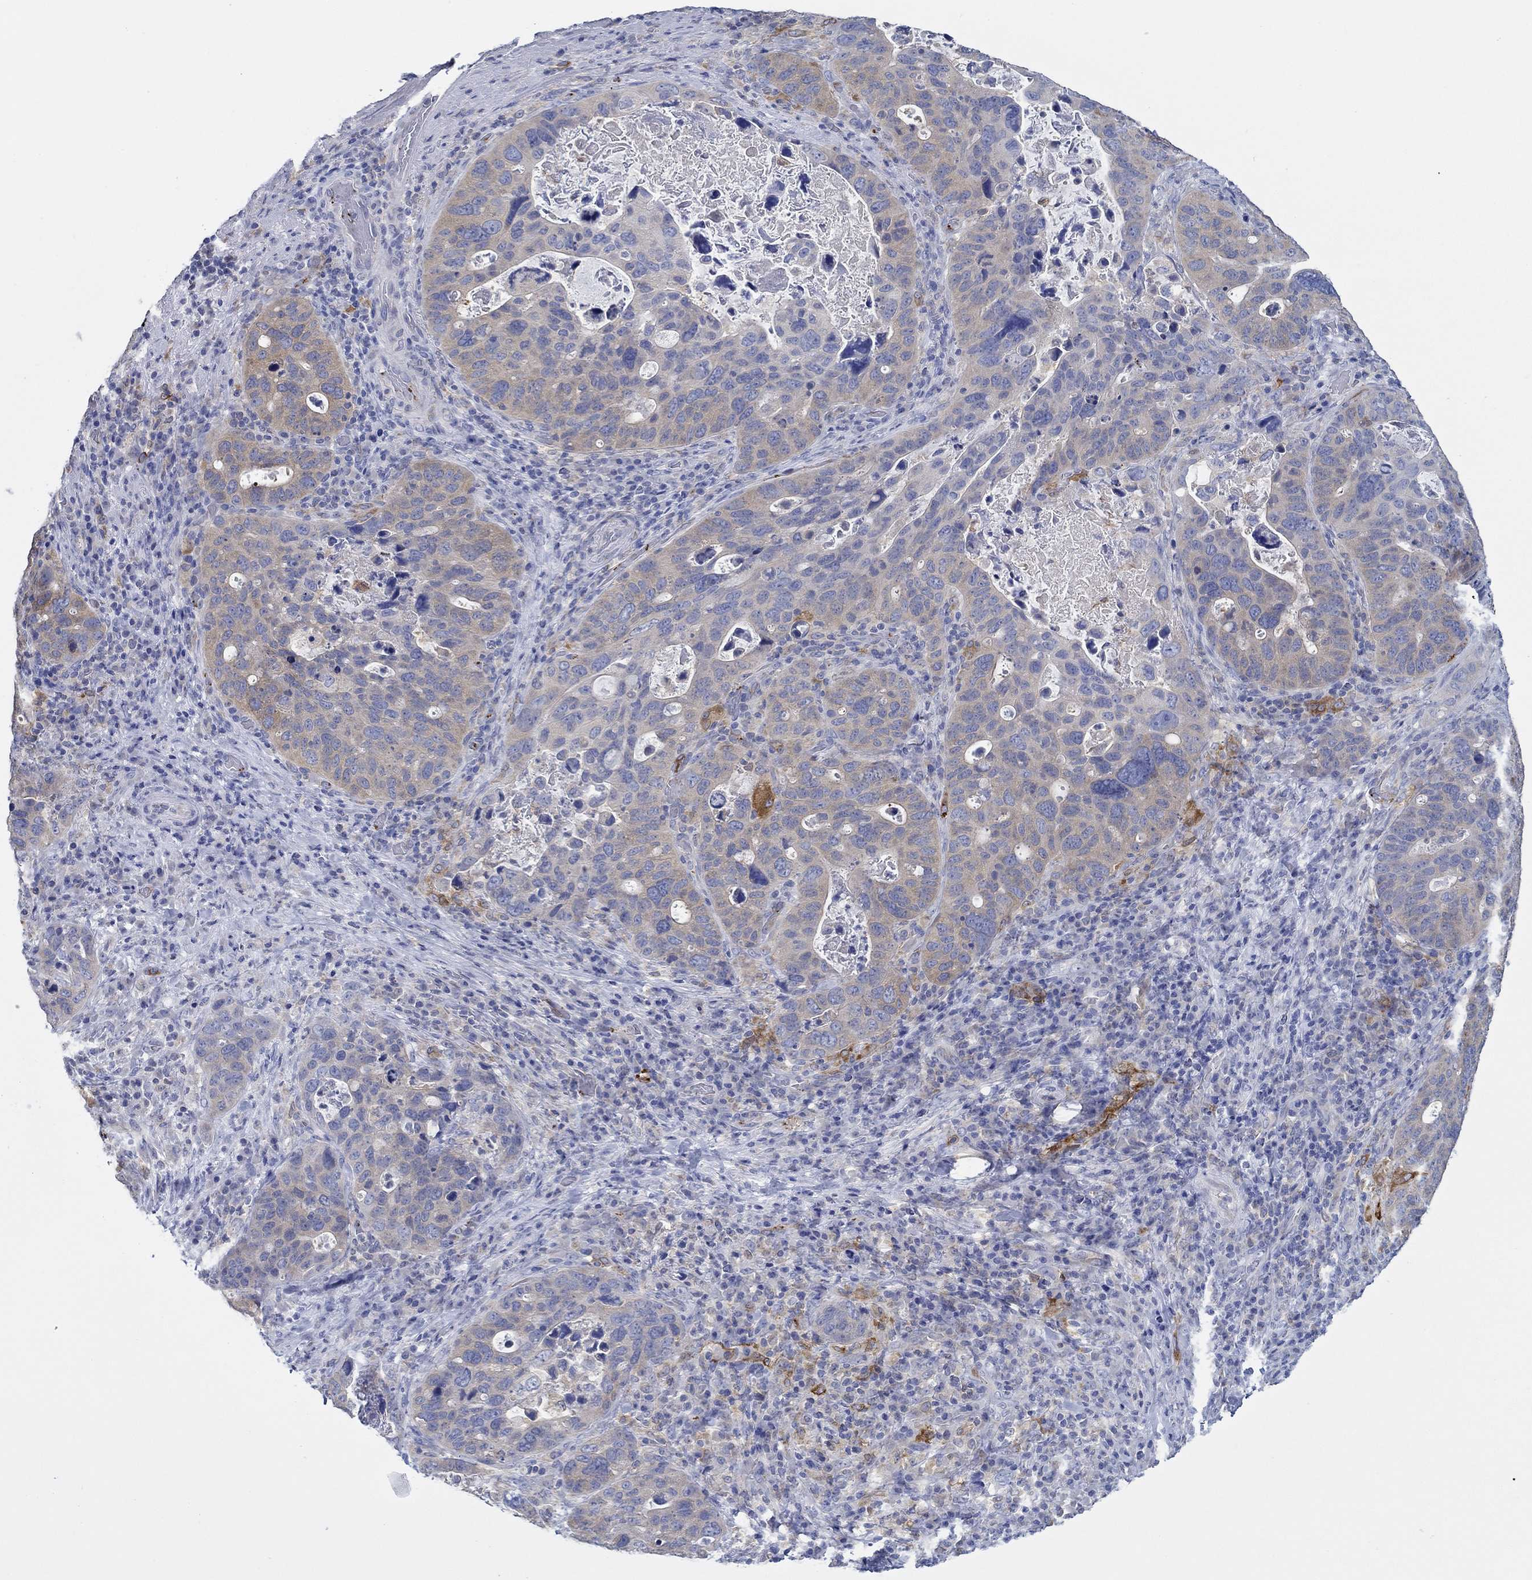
{"staining": {"intensity": "negative", "quantity": "none", "location": "none"}, "tissue": "stomach cancer", "cell_type": "Tumor cells", "image_type": "cancer", "snomed": [{"axis": "morphology", "description": "Adenocarcinoma, NOS"}, {"axis": "topography", "description": "Stomach"}], "caption": "IHC image of neoplastic tissue: stomach cancer stained with DAB reveals no significant protein staining in tumor cells.", "gene": "SLC27A3", "patient": {"sex": "male", "age": 54}}